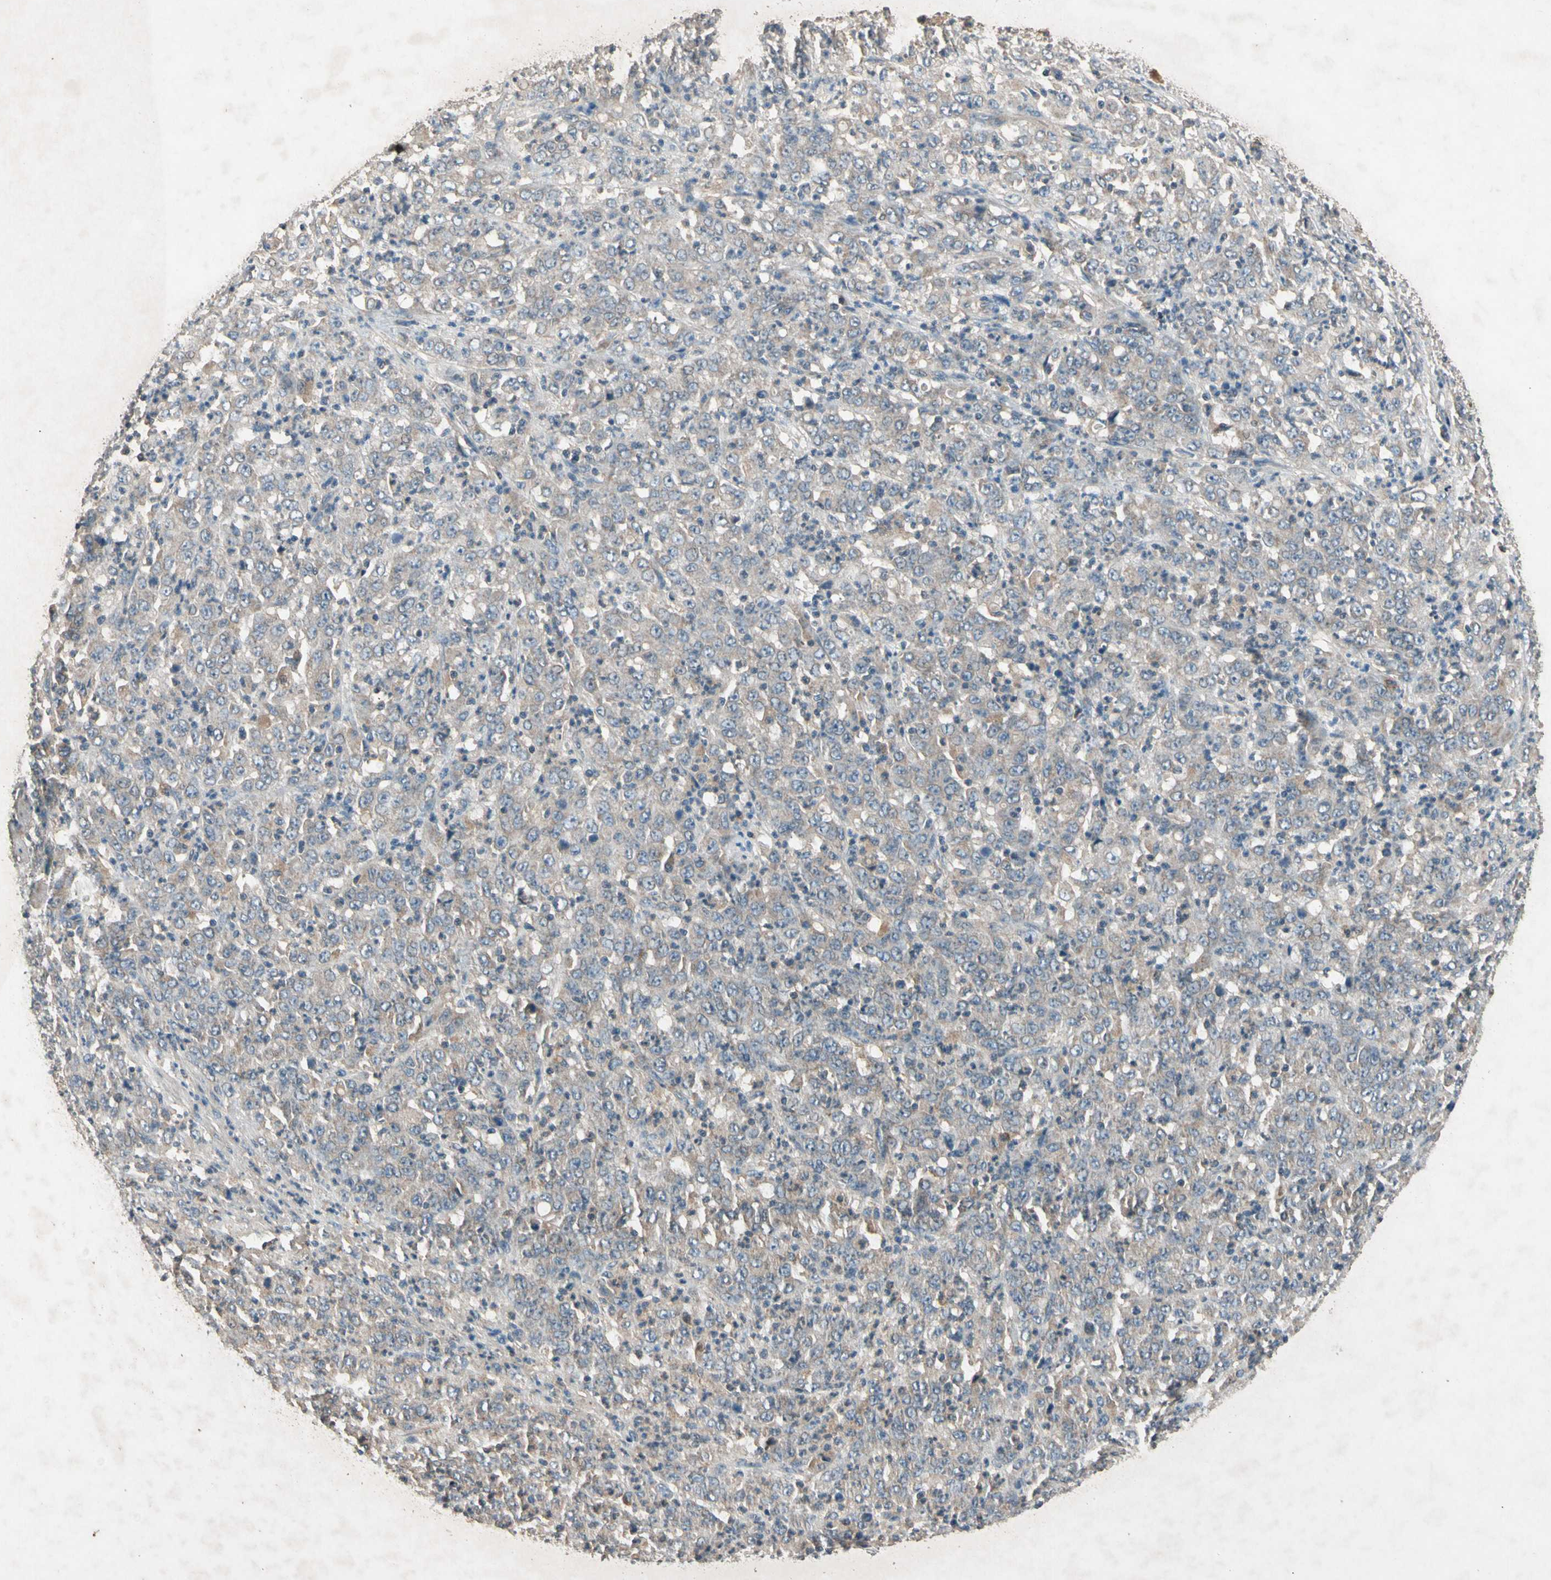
{"staining": {"intensity": "weak", "quantity": "<25%", "location": "cytoplasmic/membranous"}, "tissue": "stomach cancer", "cell_type": "Tumor cells", "image_type": "cancer", "snomed": [{"axis": "morphology", "description": "Adenocarcinoma, NOS"}, {"axis": "topography", "description": "Stomach, lower"}], "caption": "Protein analysis of stomach adenocarcinoma demonstrates no significant expression in tumor cells.", "gene": "GPLD1", "patient": {"sex": "female", "age": 71}}